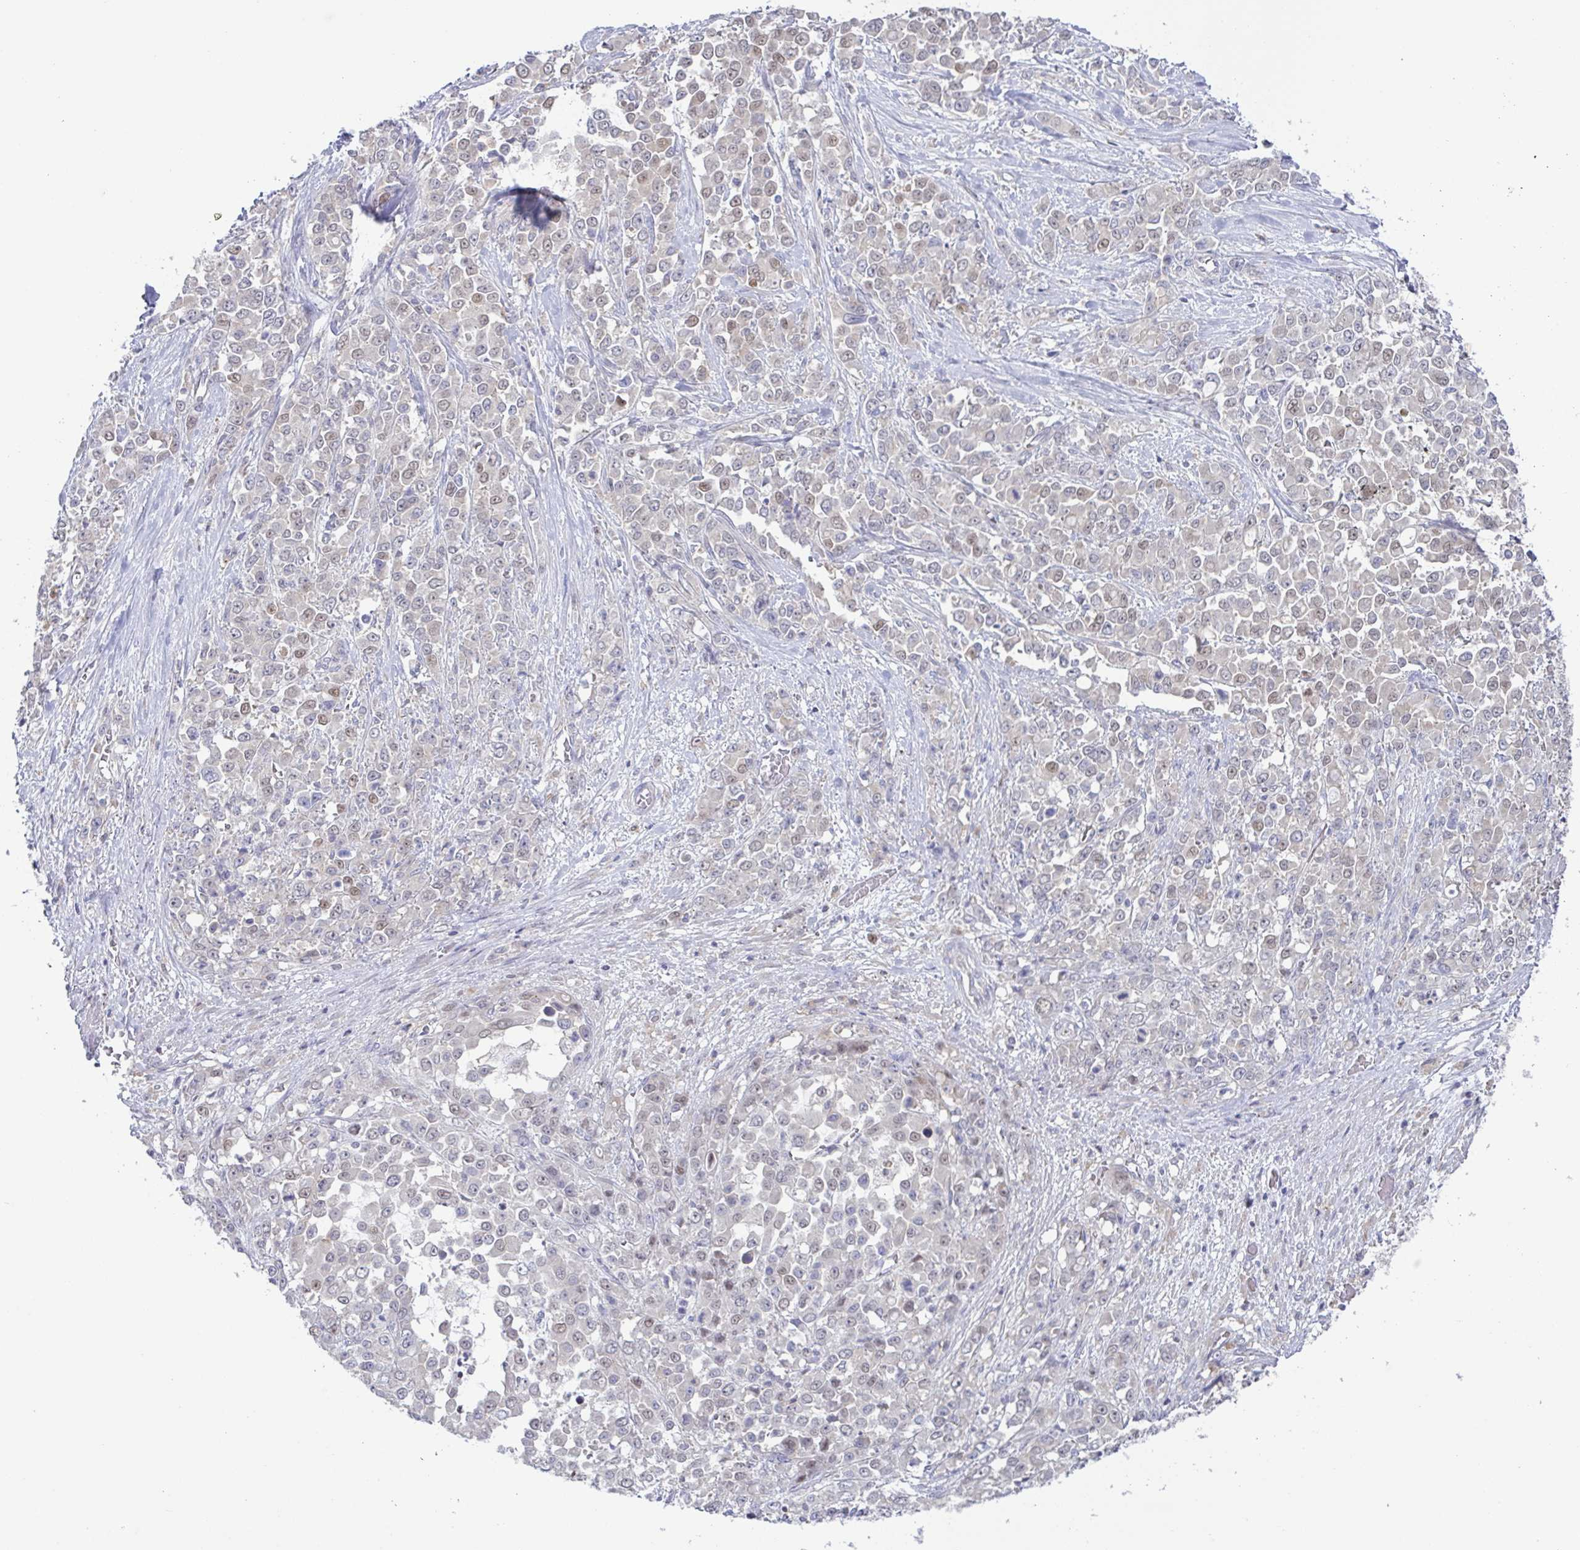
{"staining": {"intensity": "weak", "quantity": "<25%", "location": "nuclear"}, "tissue": "stomach cancer", "cell_type": "Tumor cells", "image_type": "cancer", "snomed": [{"axis": "morphology", "description": "Adenocarcinoma, NOS"}, {"axis": "topography", "description": "Stomach"}], "caption": "Immunohistochemistry (IHC) of human adenocarcinoma (stomach) reveals no staining in tumor cells.", "gene": "UBE2Q1", "patient": {"sex": "female", "age": 76}}